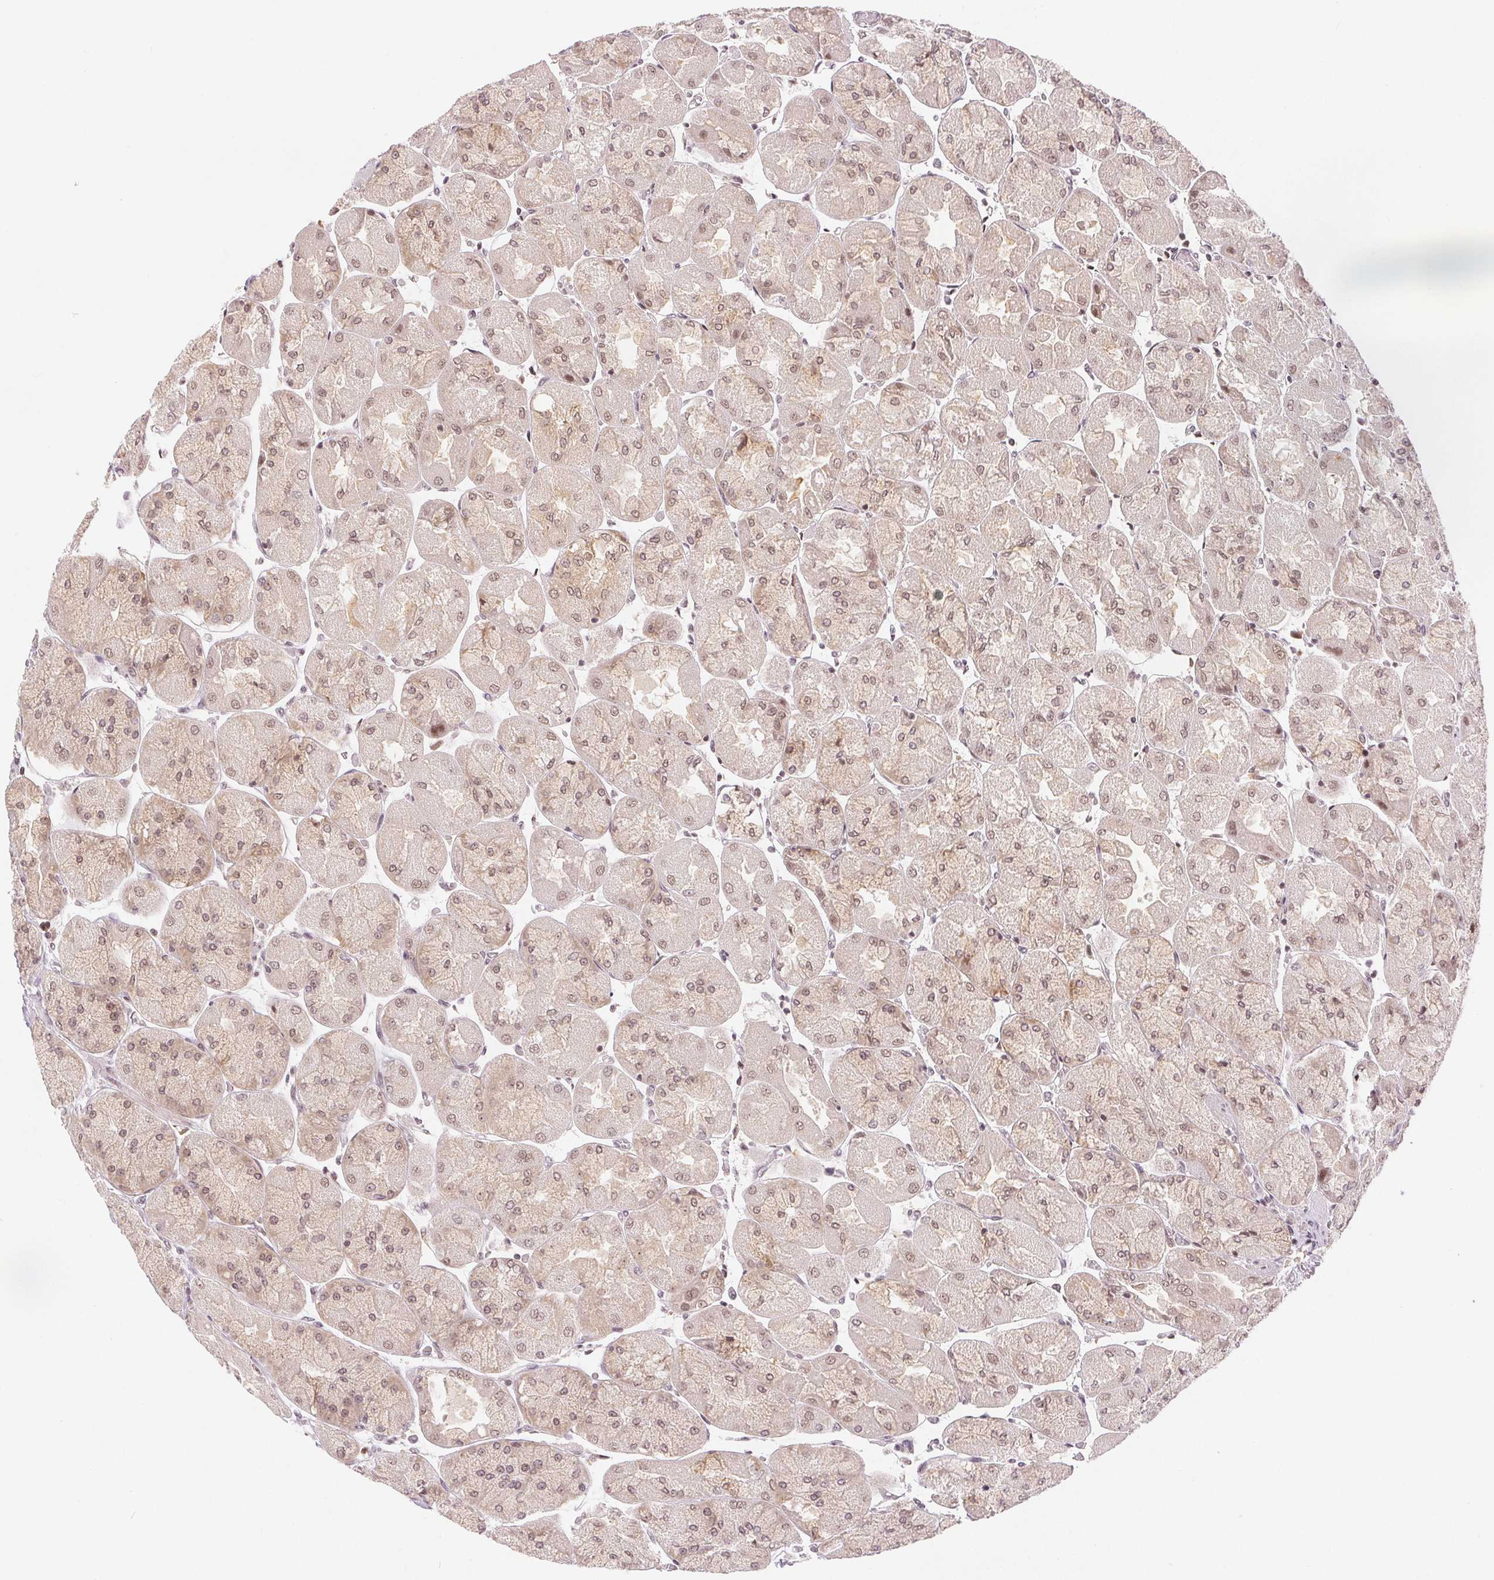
{"staining": {"intensity": "moderate", "quantity": ">75%", "location": "nuclear"}, "tissue": "stomach", "cell_type": "Glandular cells", "image_type": "normal", "snomed": [{"axis": "morphology", "description": "Normal tissue, NOS"}, {"axis": "topography", "description": "Stomach"}], "caption": "An immunohistochemistry (IHC) micrograph of normal tissue is shown. Protein staining in brown labels moderate nuclear positivity in stomach within glandular cells. (Brightfield microscopy of DAB IHC at high magnification).", "gene": "DEK", "patient": {"sex": "female", "age": 61}}